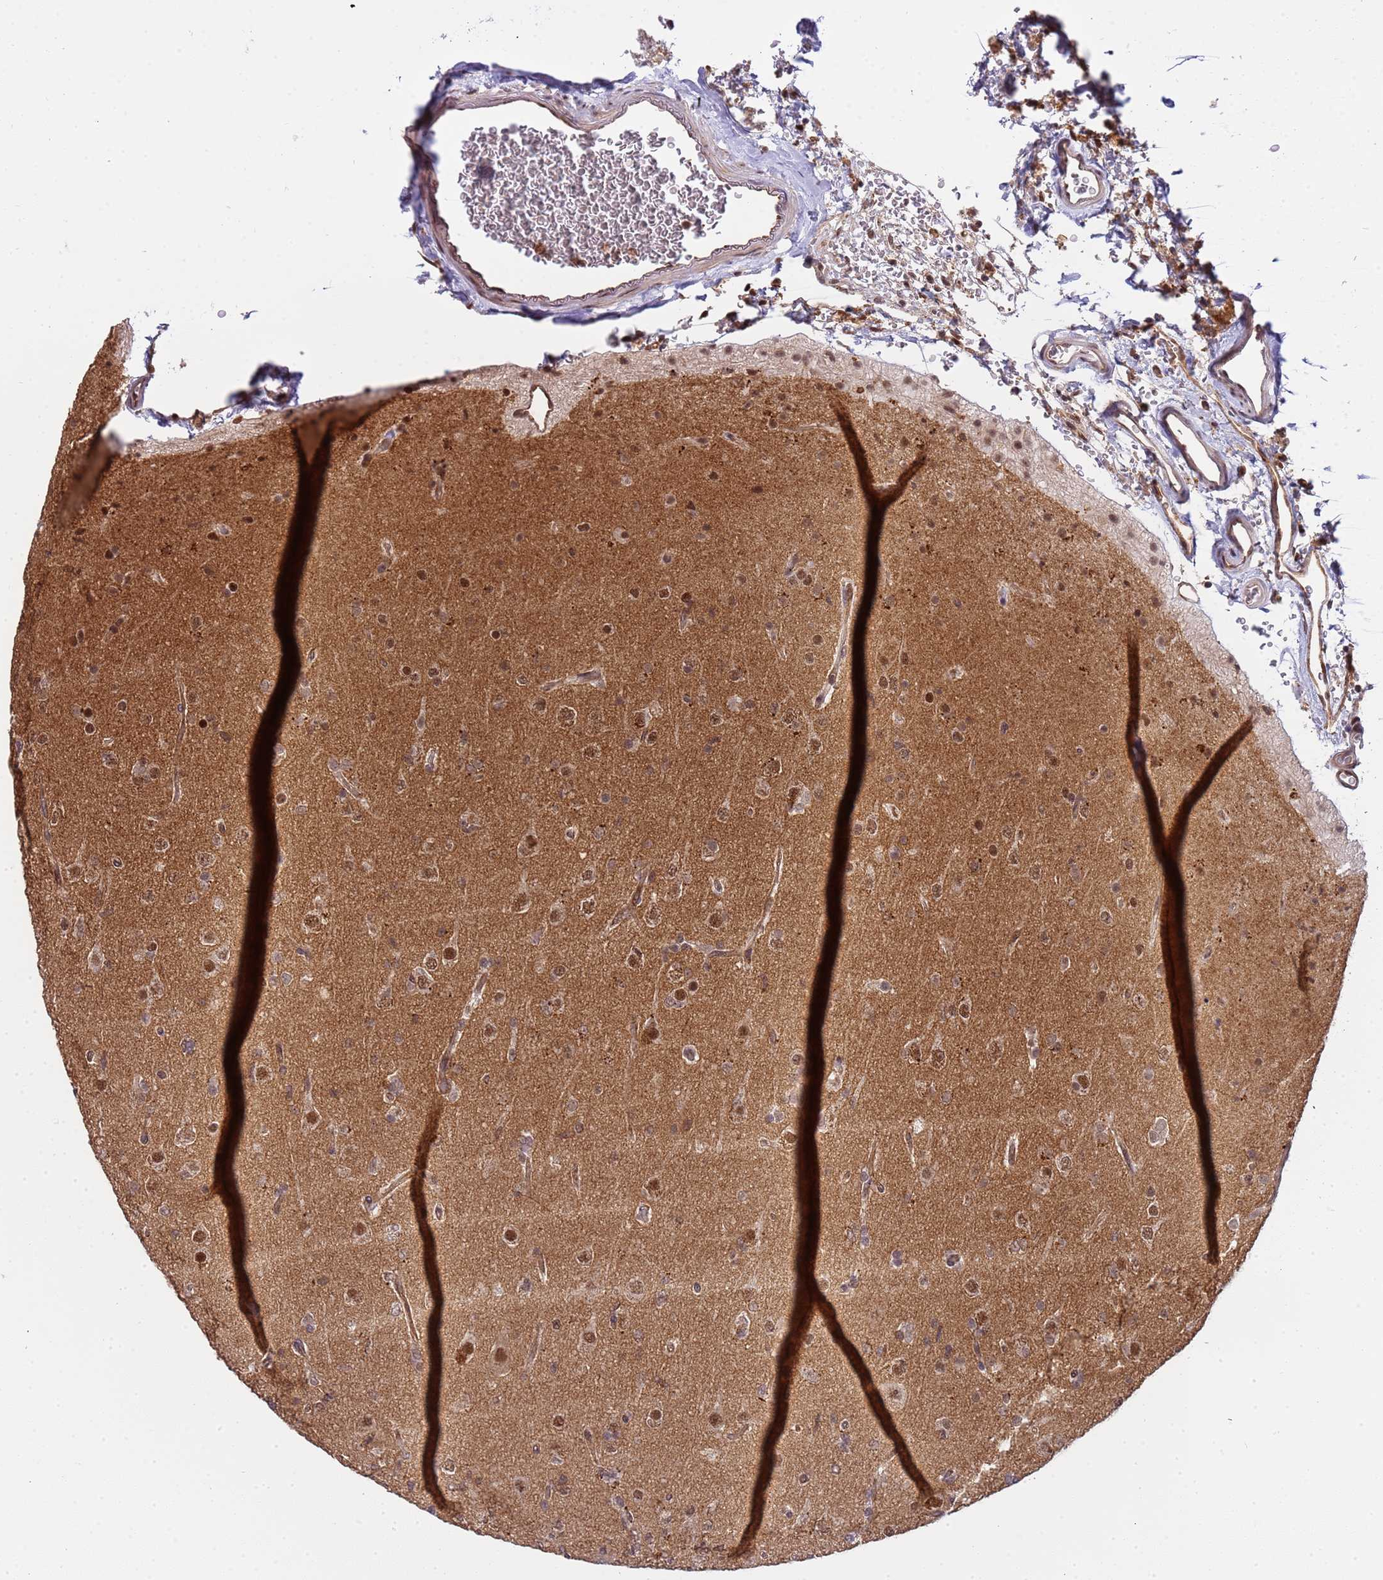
{"staining": {"intensity": "moderate", "quantity": "25%-75%", "location": "nuclear"}, "tissue": "glioma", "cell_type": "Tumor cells", "image_type": "cancer", "snomed": [{"axis": "morphology", "description": "Glioma, malignant, Low grade"}, {"axis": "topography", "description": "Brain"}], "caption": "There is medium levels of moderate nuclear staining in tumor cells of malignant glioma (low-grade), as demonstrated by immunohistochemical staining (brown color).", "gene": "EMC2", "patient": {"sex": "male", "age": 65}}